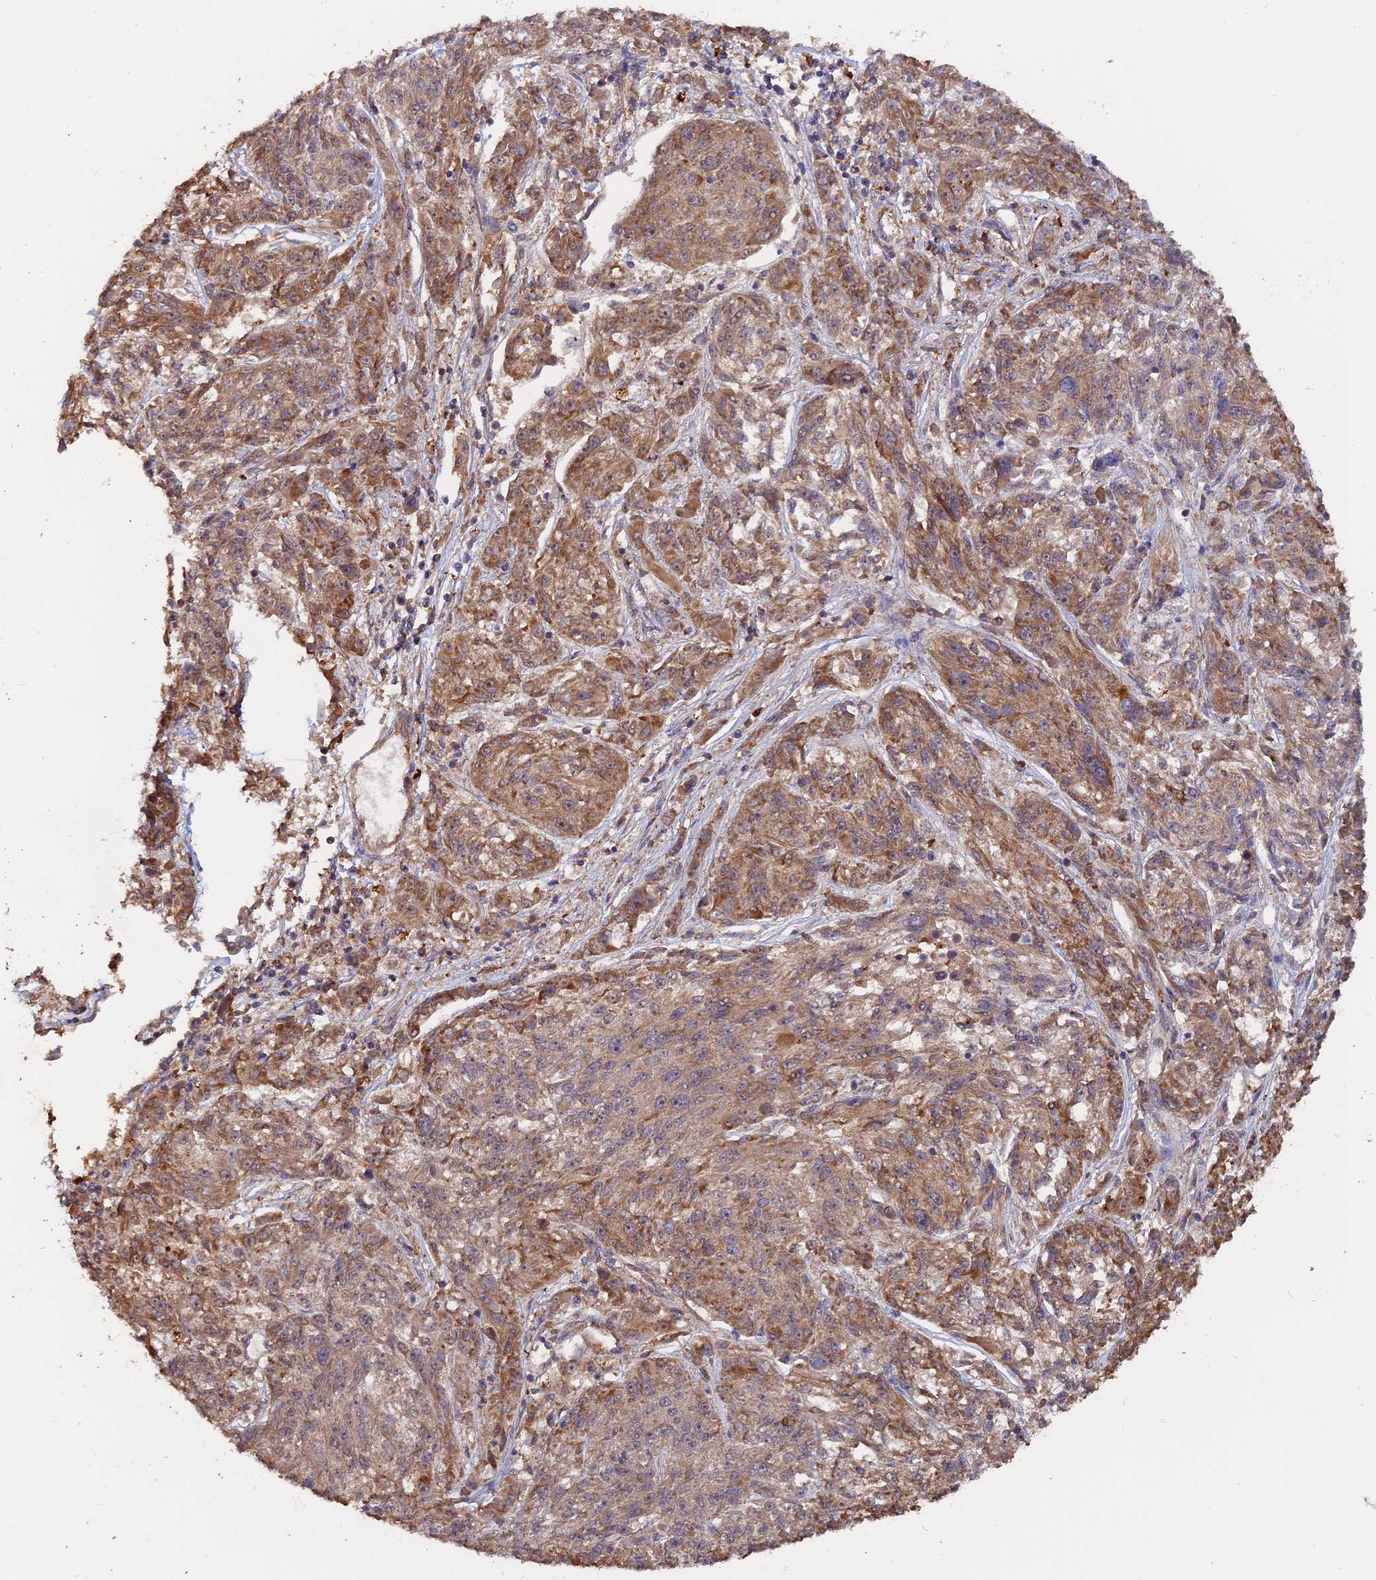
{"staining": {"intensity": "moderate", "quantity": "25%-75%", "location": "cytoplasmic/membranous"}, "tissue": "melanoma", "cell_type": "Tumor cells", "image_type": "cancer", "snomed": [{"axis": "morphology", "description": "Malignant melanoma, NOS"}, {"axis": "topography", "description": "Skin"}], "caption": "There is medium levels of moderate cytoplasmic/membranous staining in tumor cells of malignant melanoma, as demonstrated by immunohistochemical staining (brown color).", "gene": "SAC3D1", "patient": {"sex": "male", "age": 53}}